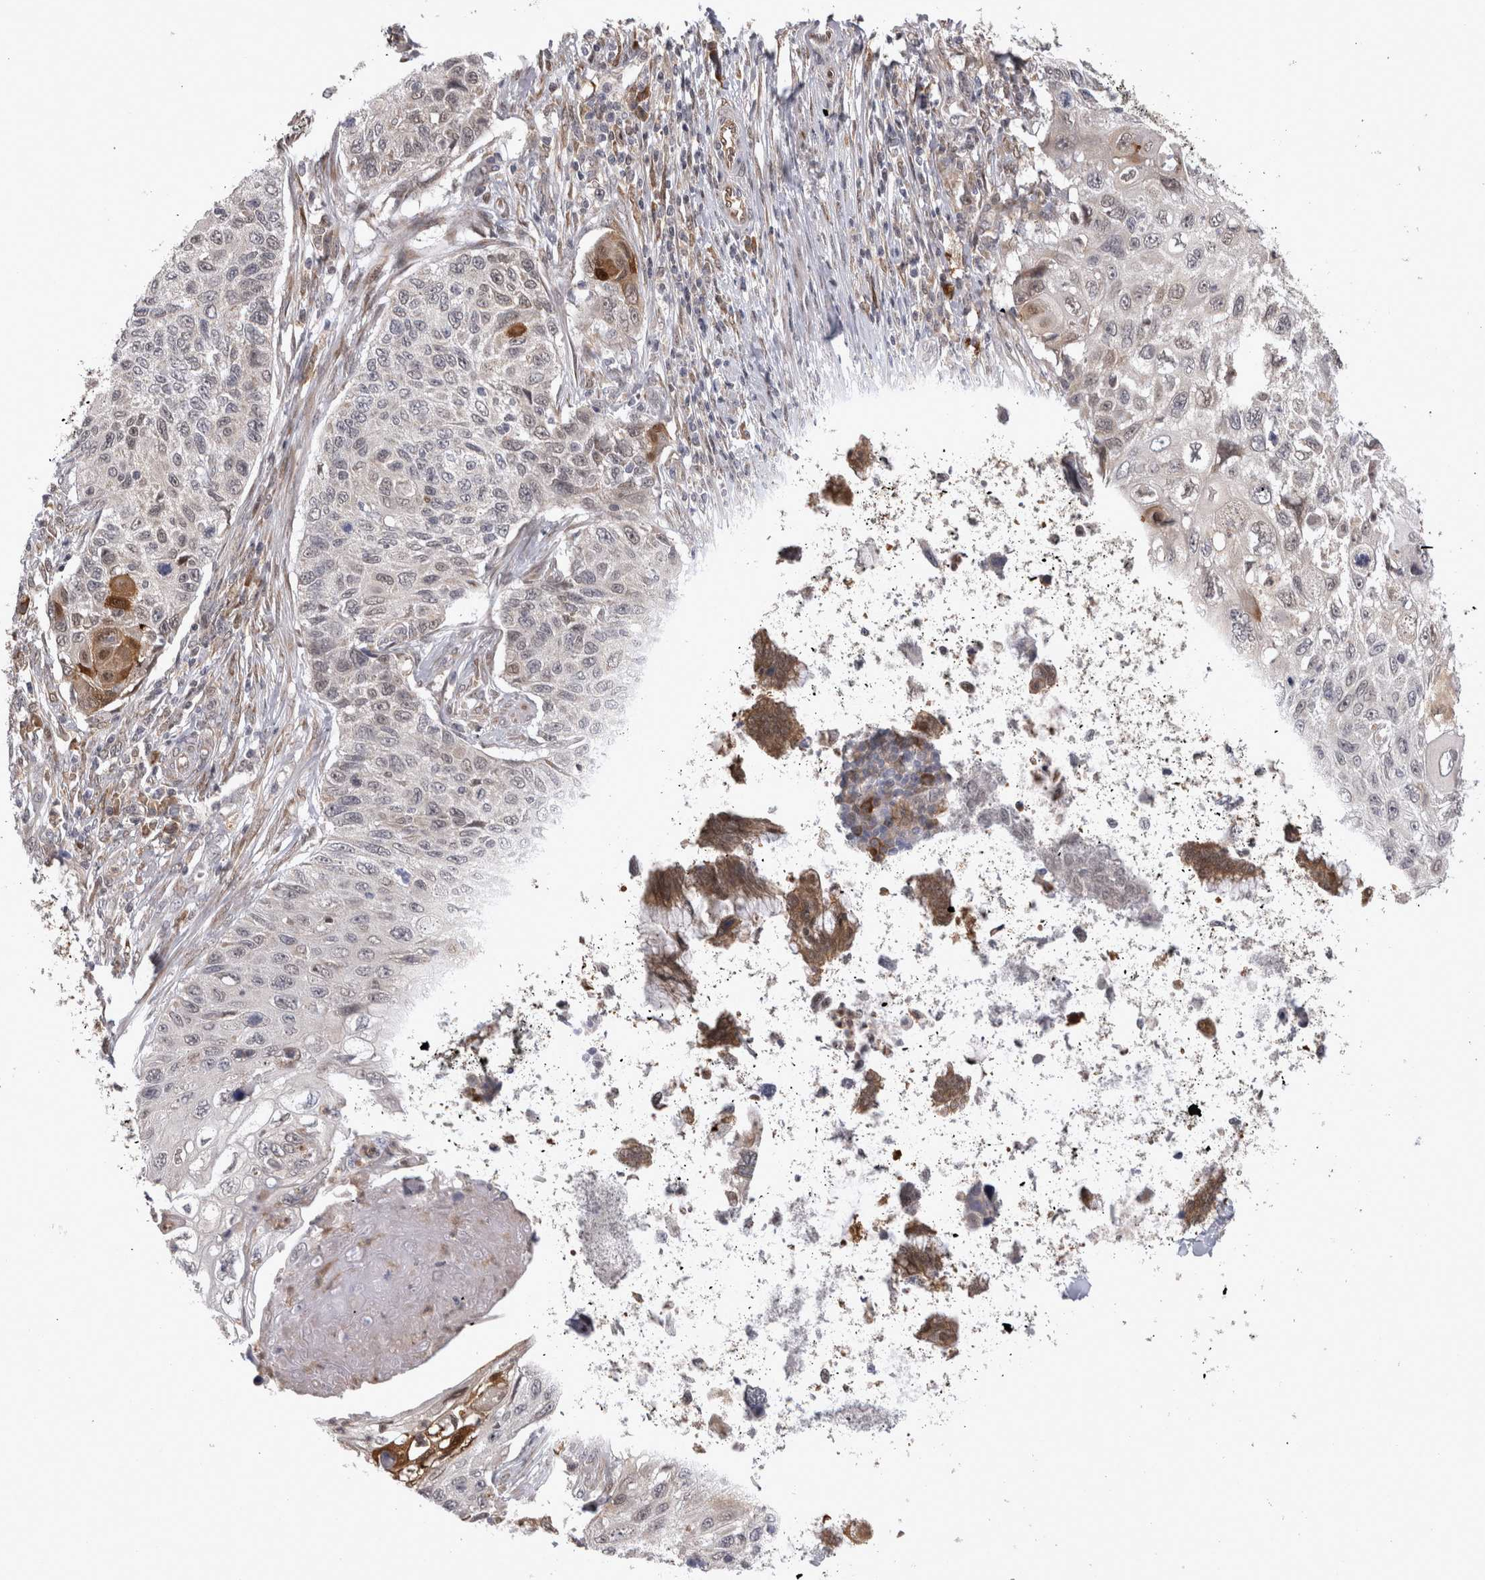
{"staining": {"intensity": "weak", "quantity": "<25%", "location": "cytoplasmic/membranous,nuclear"}, "tissue": "cervical cancer", "cell_type": "Tumor cells", "image_type": "cancer", "snomed": [{"axis": "morphology", "description": "Squamous cell carcinoma, NOS"}, {"axis": "topography", "description": "Cervix"}], "caption": "Tumor cells show no significant positivity in cervical squamous cell carcinoma.", "gene": "CHIC2", "patient": {"sex": "female", "age": 70}}